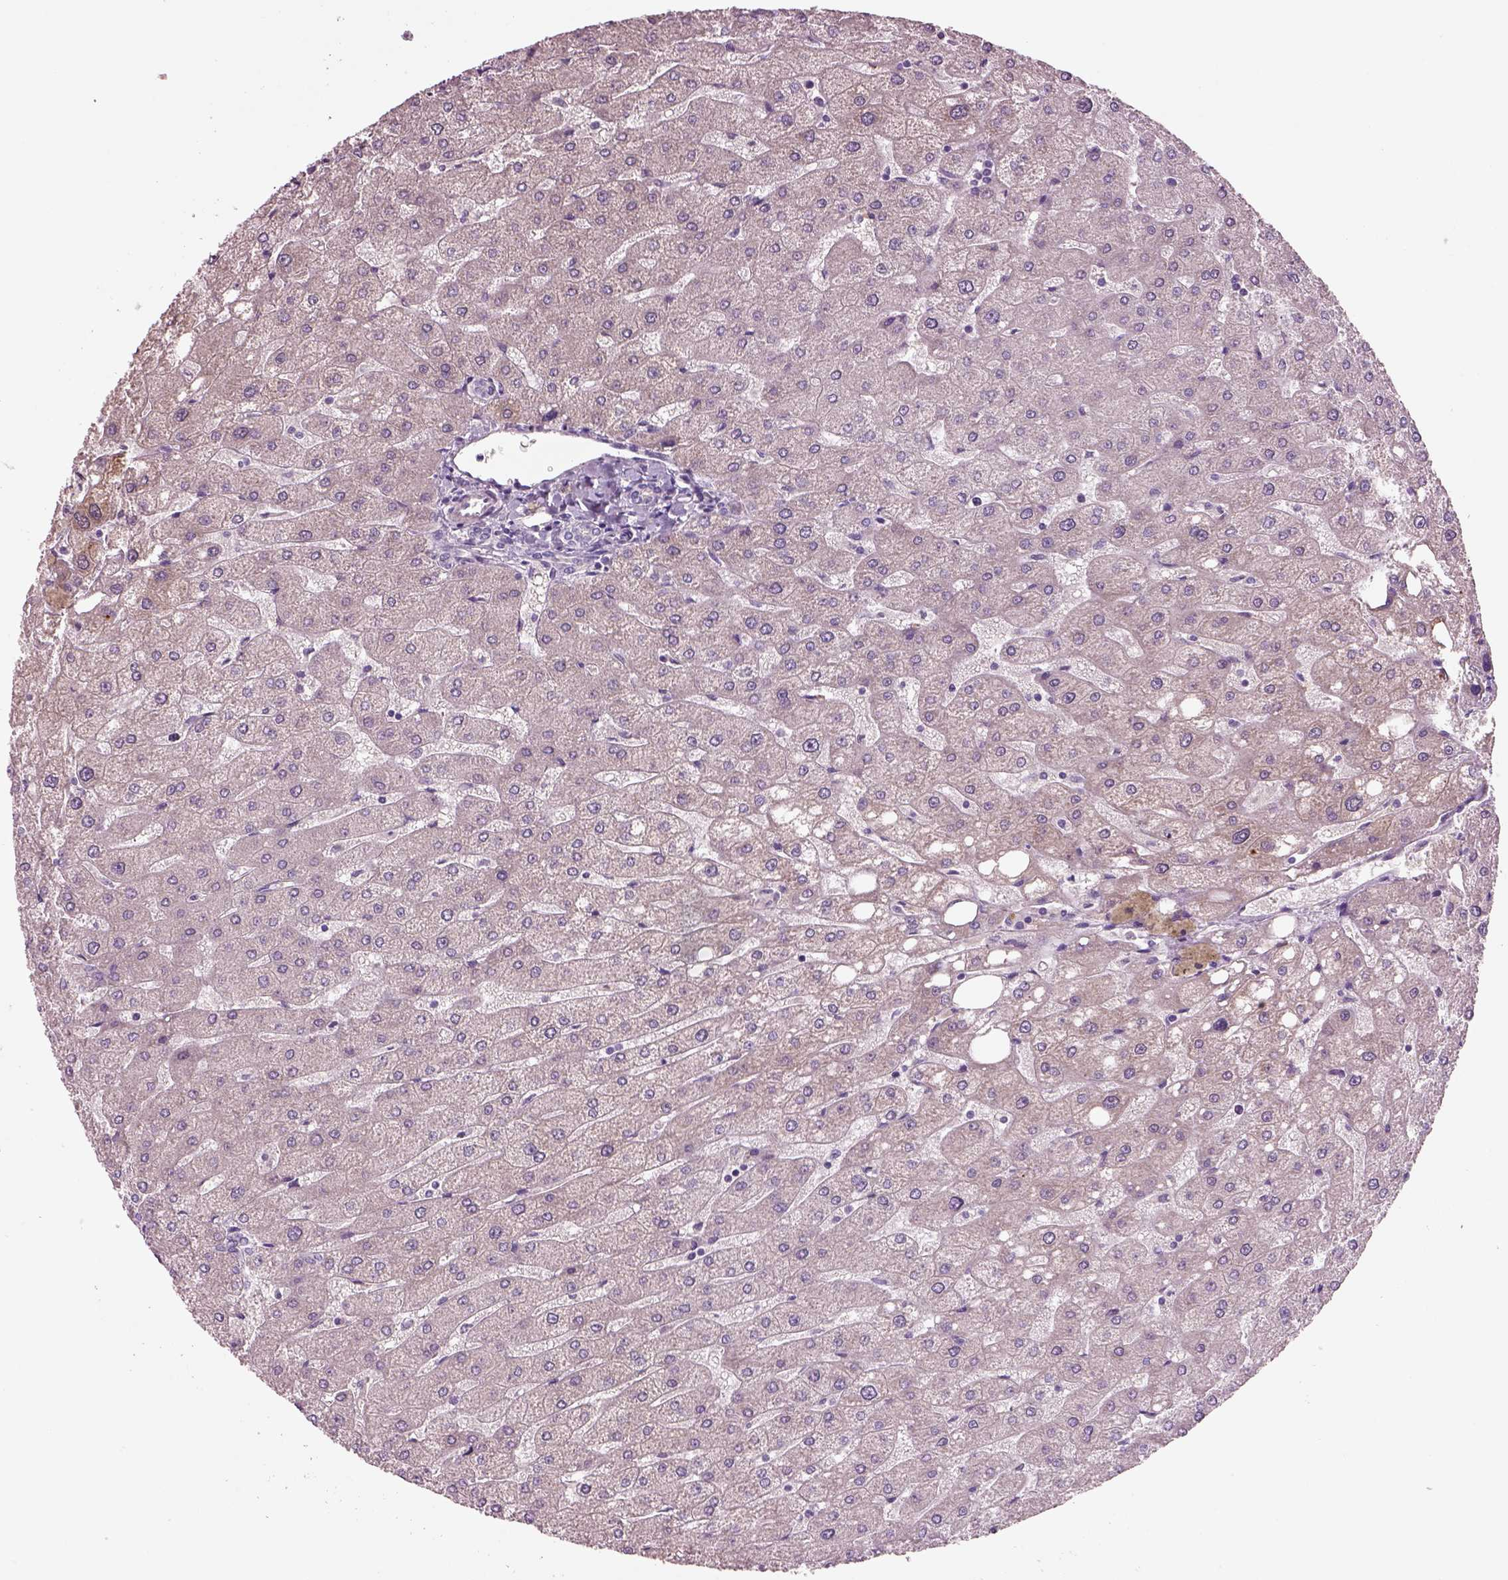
{"staining": {"intensity": "negative", "quantity": "none", "location": "none"}, "tissue": "liver", "cell_type": "Cholangiocytes", "image_type": "normal", "snomed": [{"axis": "morphology", "description": "Normal tissue, NOS"}, {"axis": "topography", "description": "Liver"}], "caption": "A photomicrograph of human liver is negative for staining in cholangiocytes. (Brightfield microscopy of DAB immunohistochemistry at high magnification).", "gene": "PLPP7", "patient": {"sex": "male", "age": 67}}